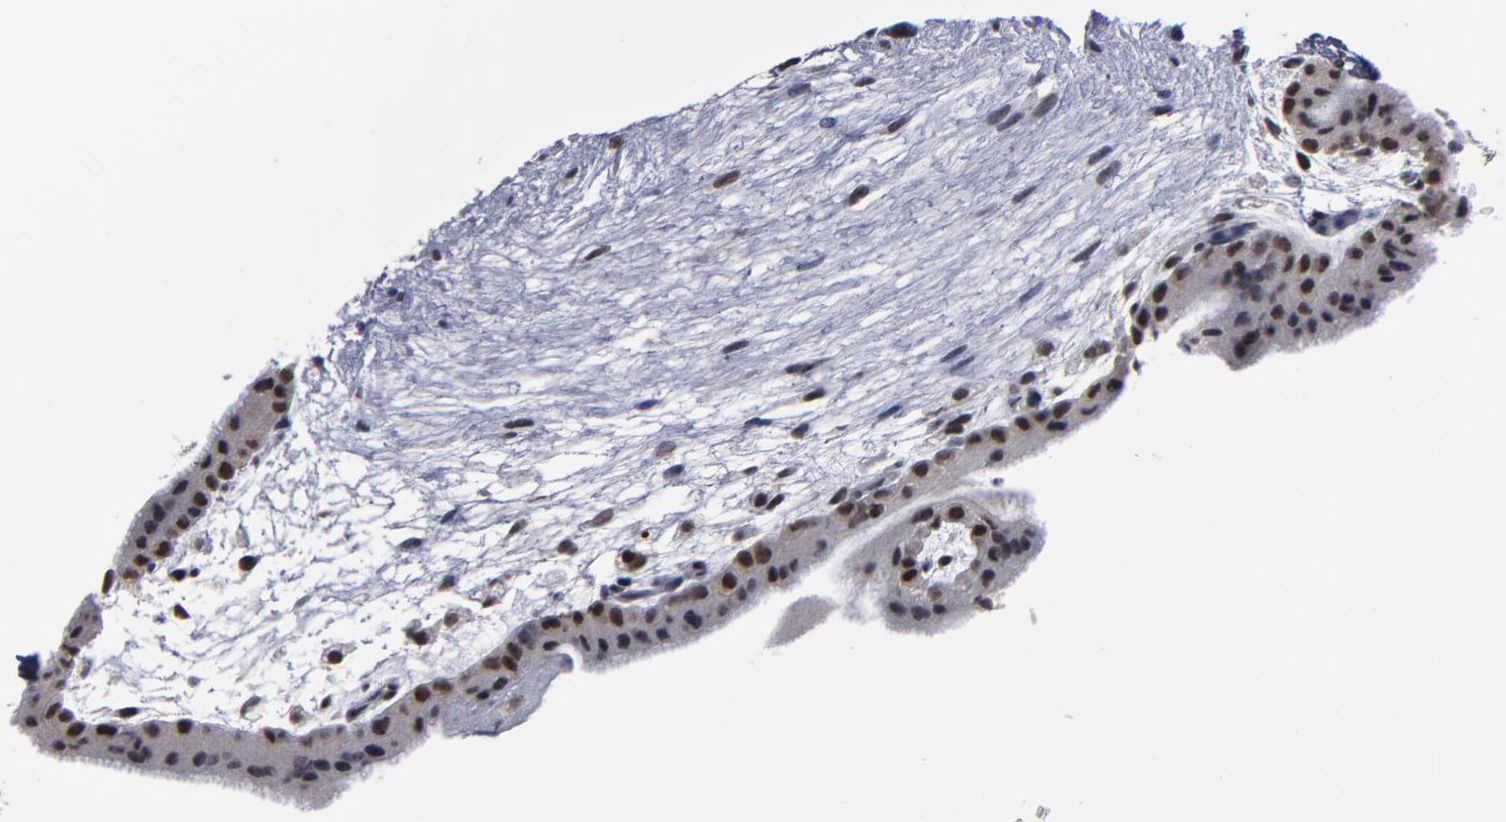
{"staining": {"intensity": "strong", "quantity": "25%-75%", "location": "nuclear"}, "tissue": "placenta", "cell_type": "Trophoblastic cells", "image_type": "normal", "snomed": [{"axis": "morphology", "description": "Normal tissue, NOS"}, {"axis": "topography", "description": "Placenta"}], "caption": "Immunohistochemistry of normal human placenta demonstrates high levels of strong nuclear expression in approximately 25%-75% of trophoblastic cells.", "gene": "SSRP1", "patient": {"sex": "female", "age": 35}}